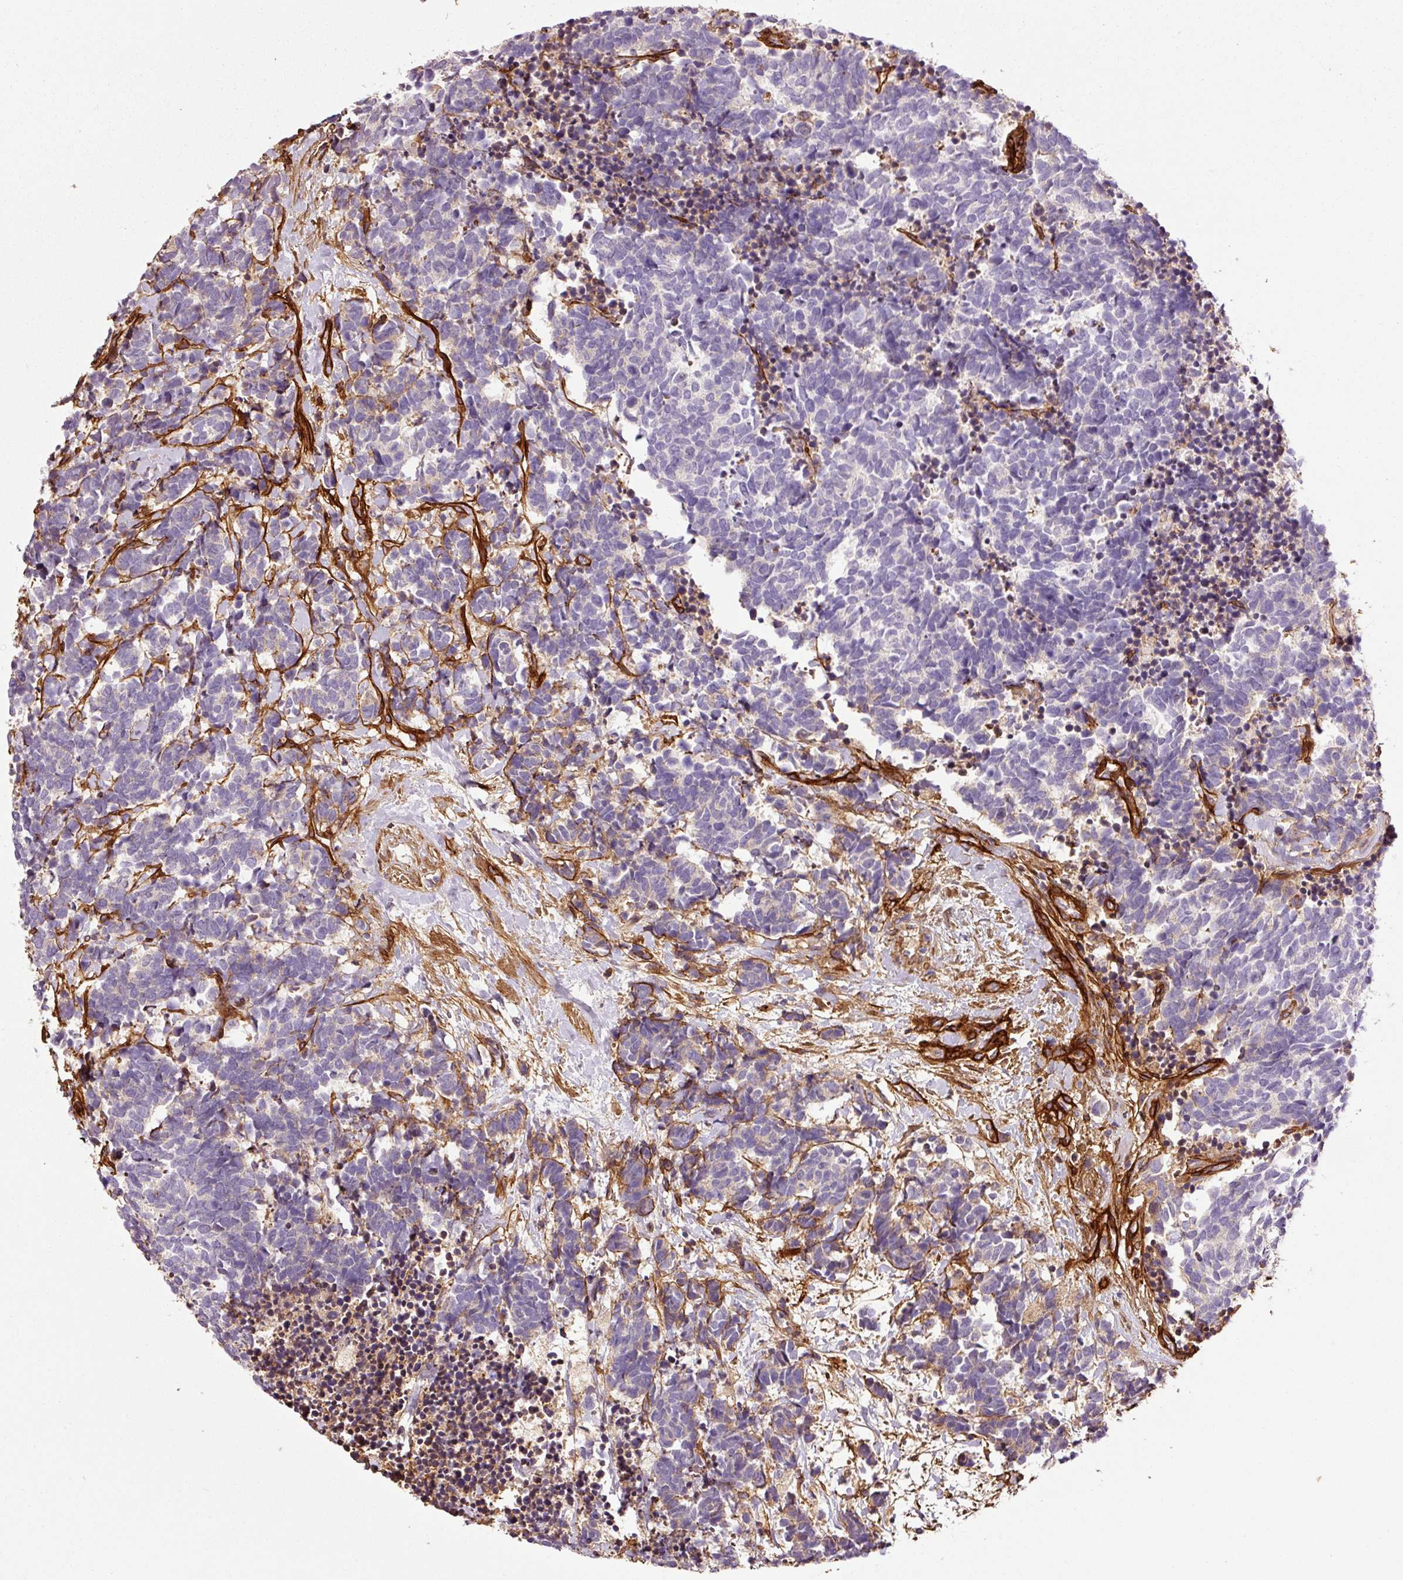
{"staining": {"intensity": "negative", "quantity": "none", "location": "none"}, "tissue": "carcinoid", "cell_type": "Tumor cells", "image_type": "cancer", "snomed": [{"axis": "morphology", "description": "Carcinoma, NOS"}, {"axis": "morphology", "description": "Carcinoid, malignant, NOS"}, {"axis": "topography", "description": "Prostate"}], "caption": "The micrograph reveals no significant expression in tumor cells of malignant carcinoid. (Brightfield microscopy of DAB IHC at high magnification).", "gene": "NID2", "patient": {"sex": "male", "age": 57}}